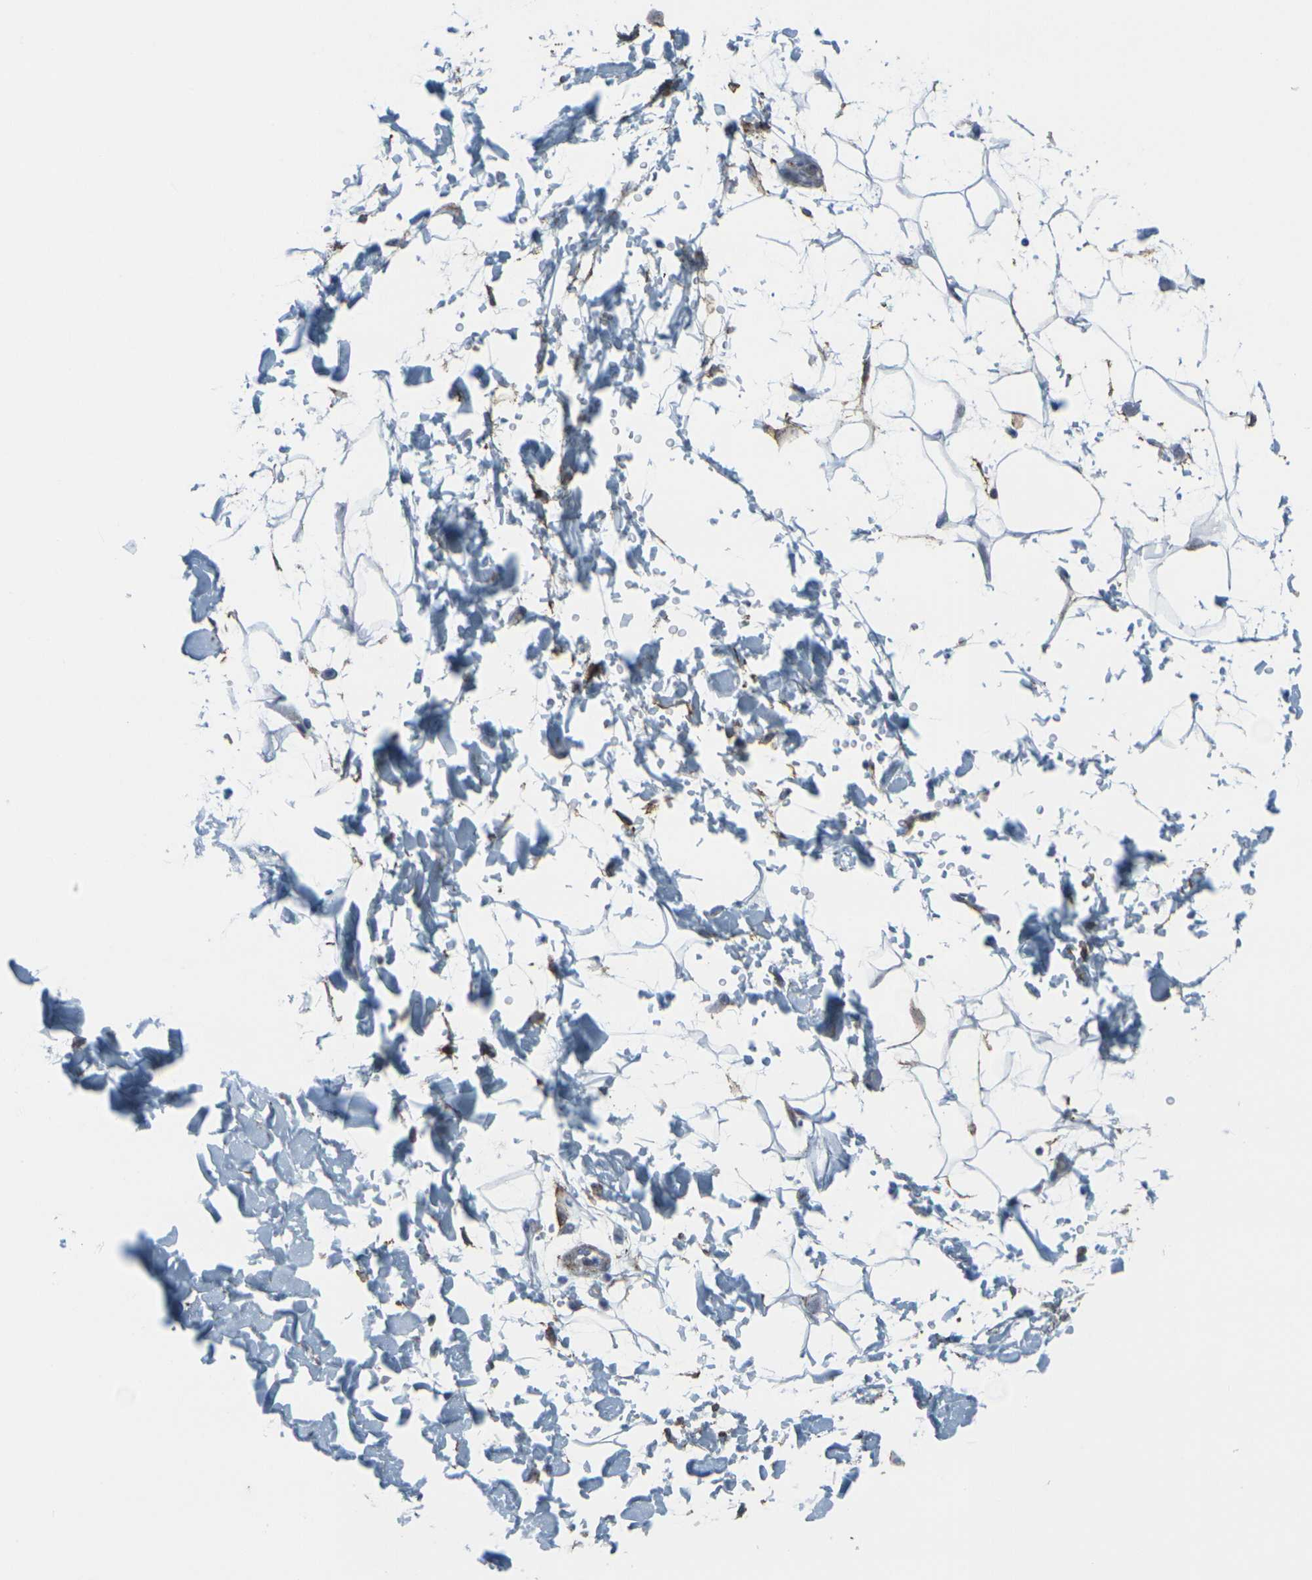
{"staining": {"intensity": "negative", "quantity": "none", "location": "none"}, "tissue": "adipose tissue", "cell_type": "Adipocytes", "image_type": "normal", "snomed": [{"axis": "morphology", "description": "Normal tissue, NOS"}, {"axis": "topography", "description": "Soft tissue"}], "caption": "An immunohistochemistry micrograph of unremarkable adipose tissue is shown. There is no staining in adipocytes of adipose tissue.", "gene": "CDH11", "patient": {"sex": "male", "age": 72}}